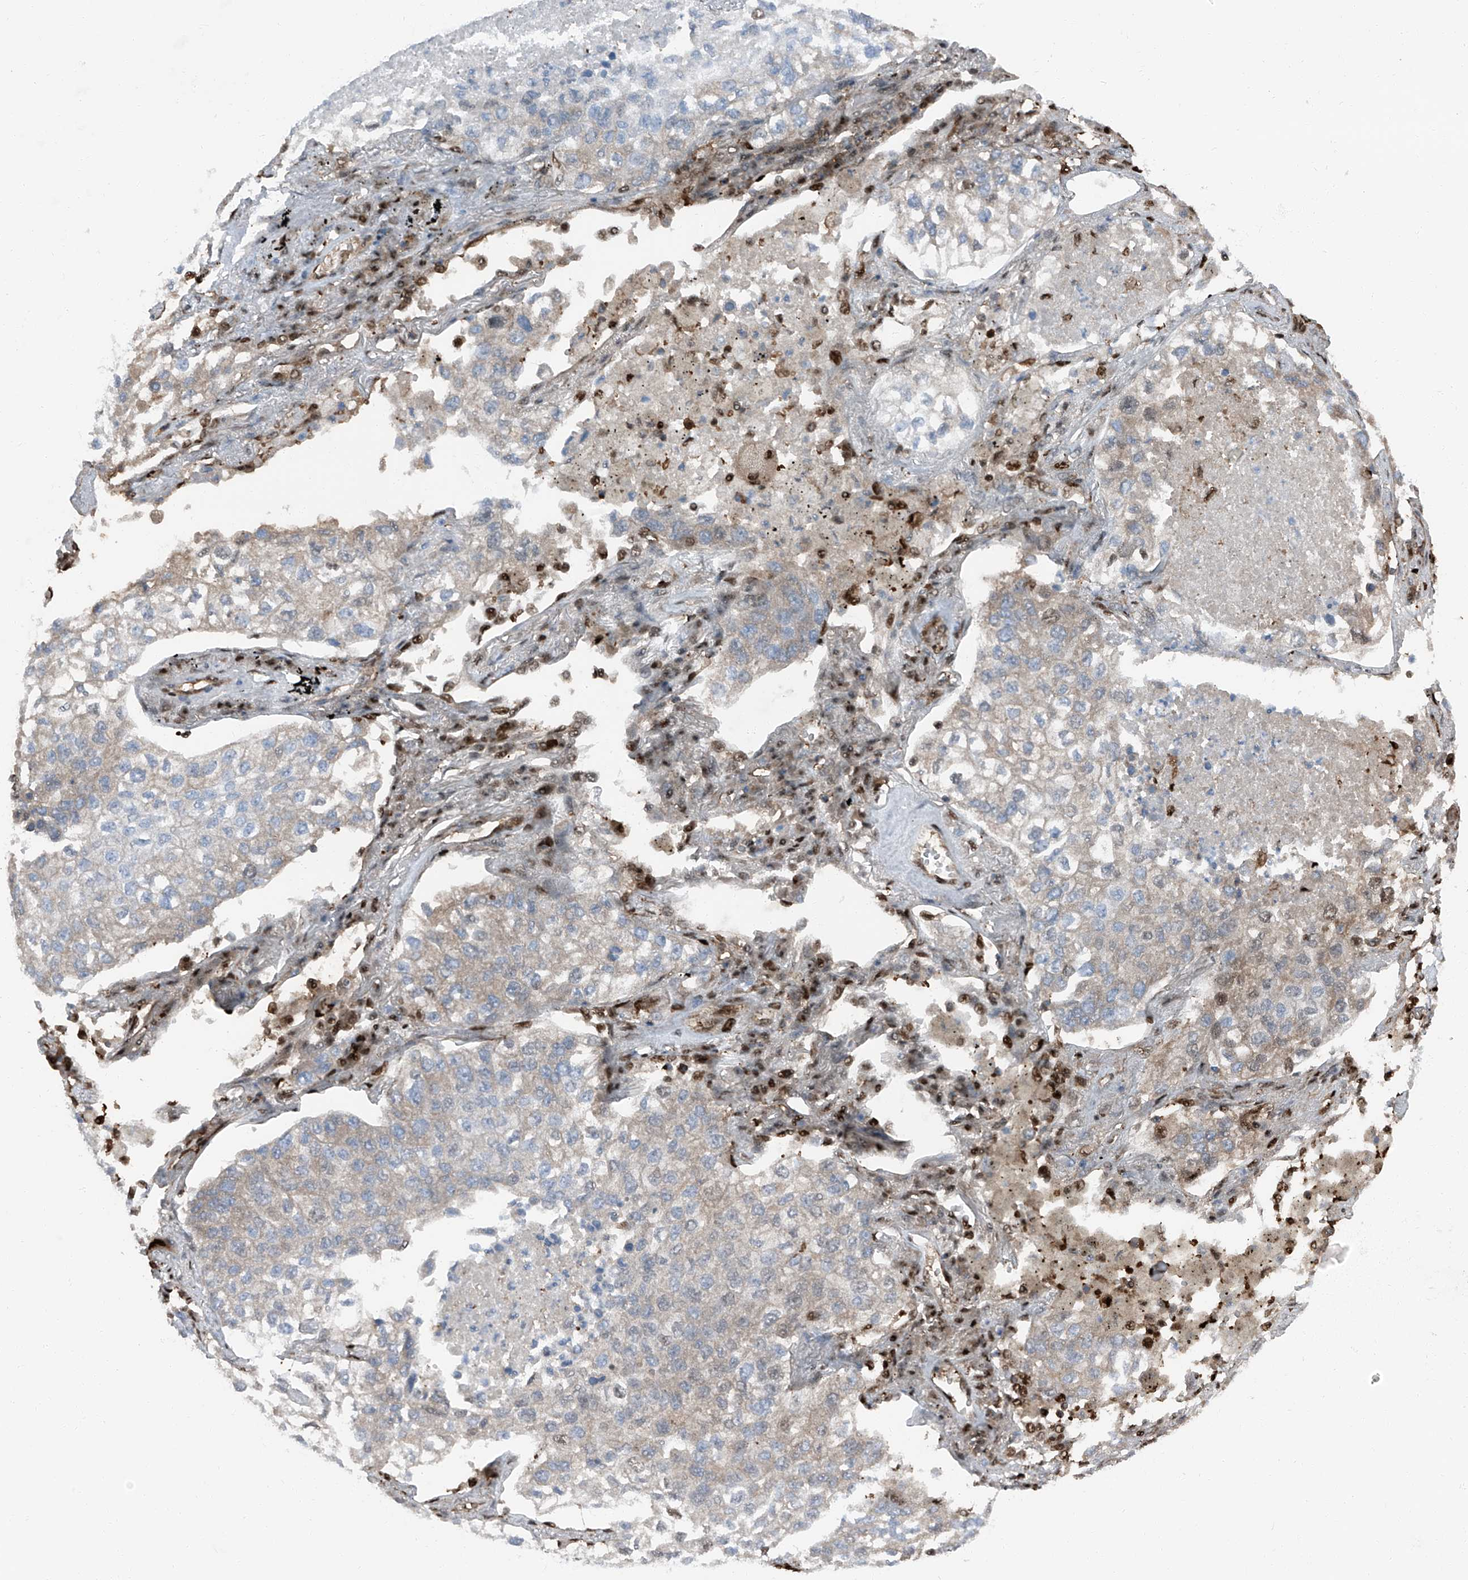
{"staining": {"intensity": "weak", "quantity": "<25%", "location": "cytoplasmic/membranous,nuclear"}, "tissue": "lung cancer", "cell_type": "Tumor cells", "image_type": "cancer", "snomed": [{"axis": "morphology", "description": "Adenocarcinoma, NOS"}, {"axis": "topography", "description": "Lung"}], "caption": "This is an immunohistochemistry micrograph of lung cancer. There is no positivity in tumor cells.", "gene": "PSMB10", "patient": {"sex": "male", "age": 63}}